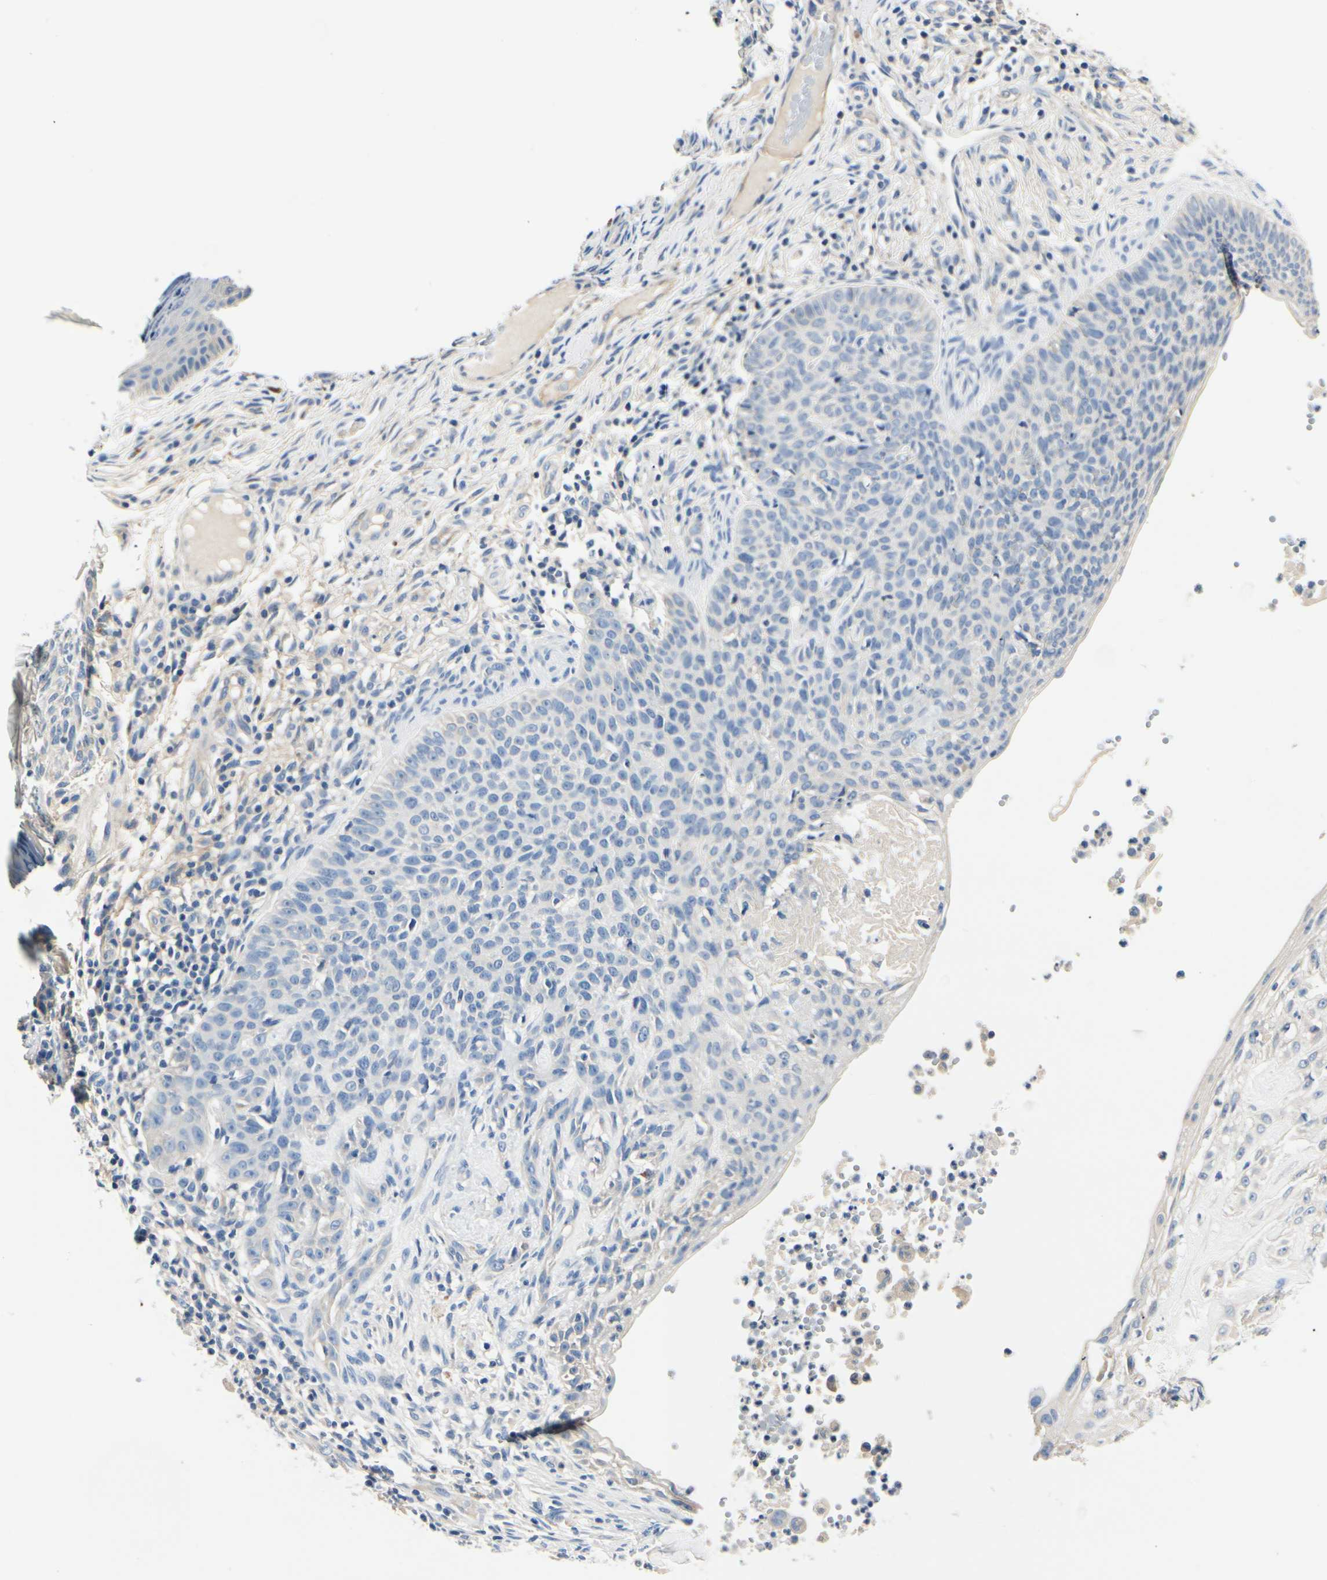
{"staining": {"intensity": "negative", "quantity": "none", "location": "none"}, "tissue": "skin cancer", "cell_type": "Tumor cells", "image_type": "cancer", "snomed": [{"axis": "morphology", "description": "Normal tissue, NOS"}, {"axis": "morphology", "description": "Basal cell carcinoma"}, {"axis": "topography", "description": "Skin"}], "caption": "This histopathology image is of skin cancer stained with IHC to label a protein in brown with the nuclei are counter-stained blue. There is no staining in tumor cells. (DAB immunohistochemistry, high magnification).", "gene": "TGFBR3", "patient": {"sex": "male", "age": 87}}